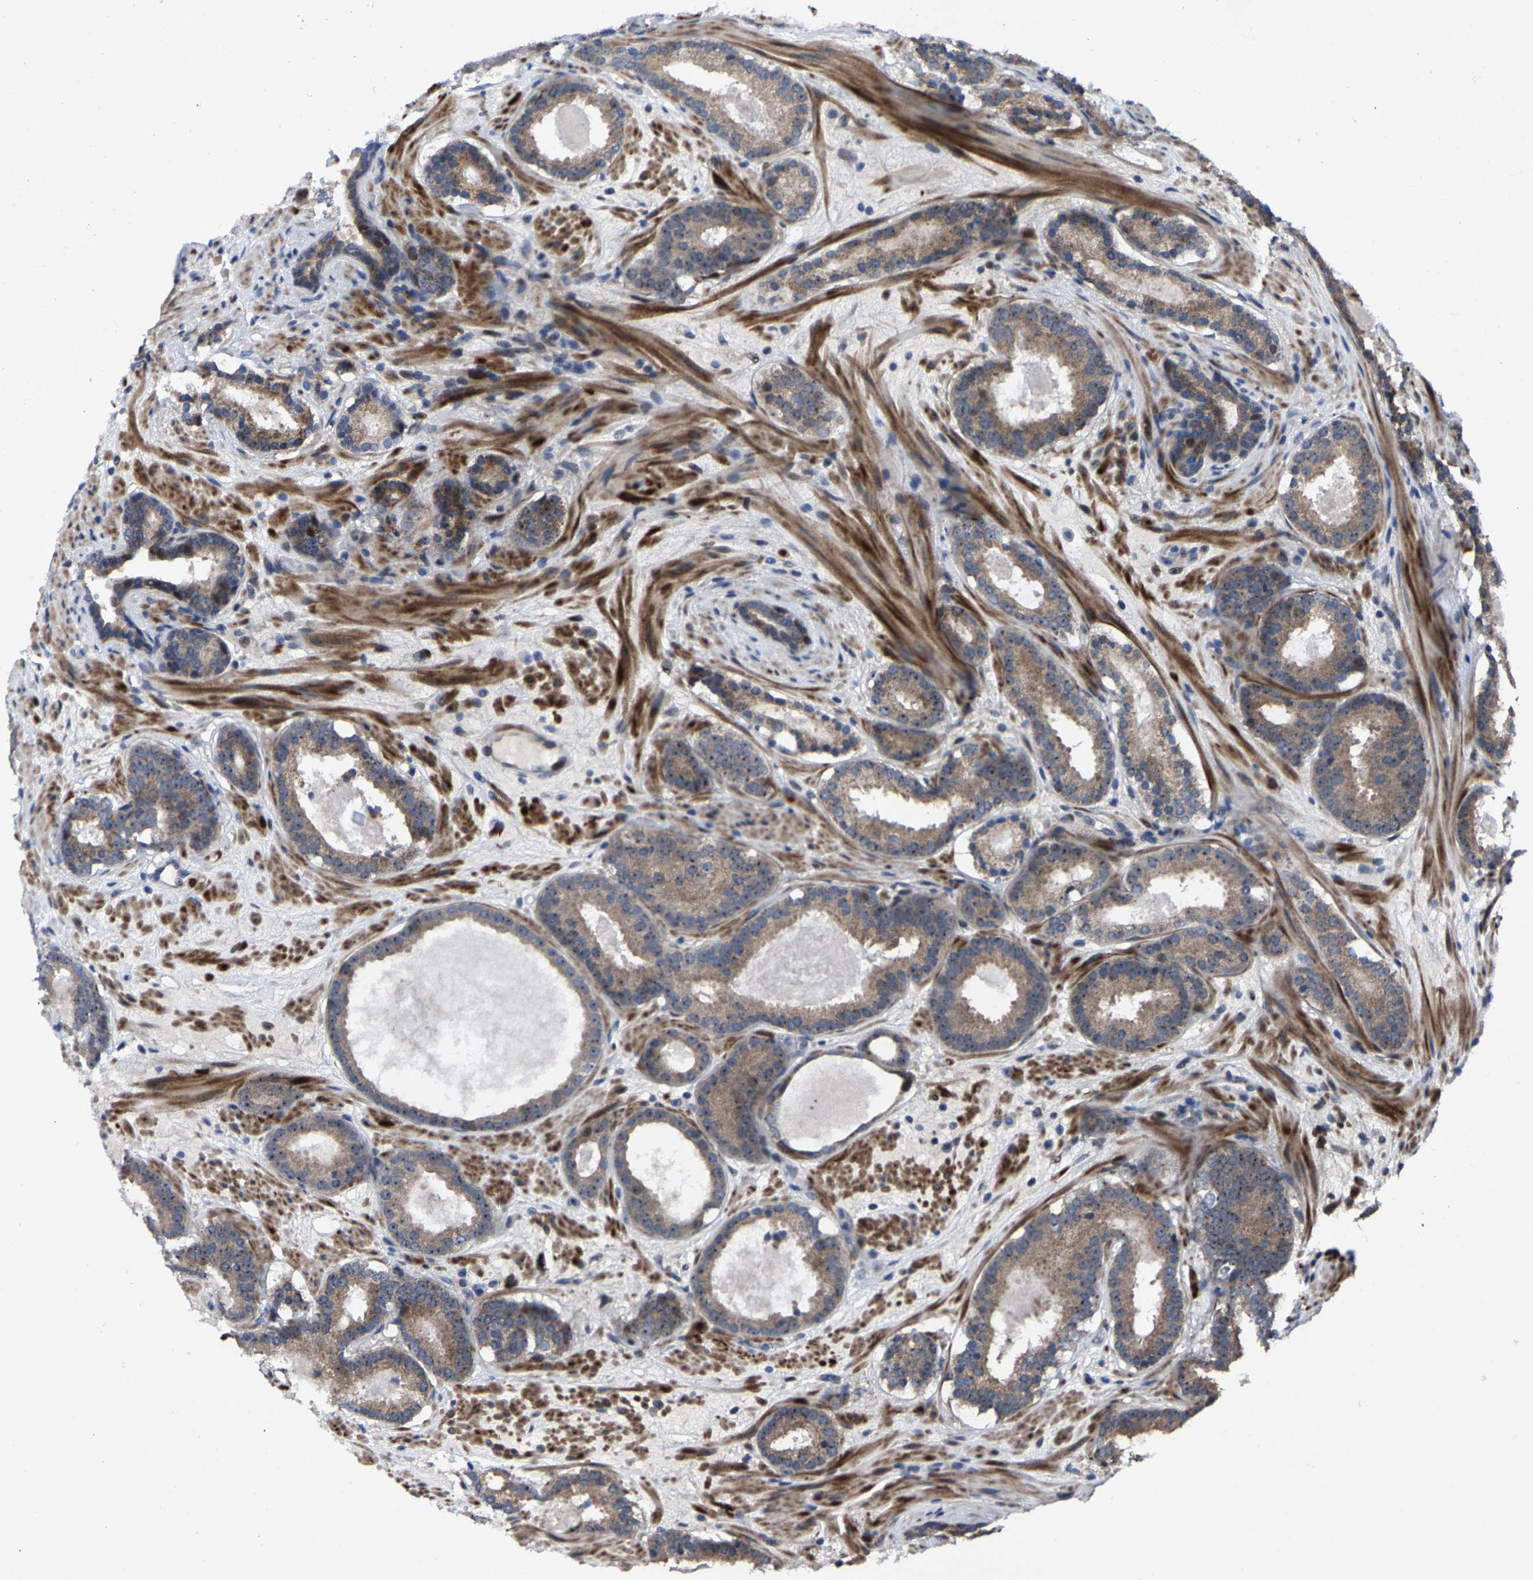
{"staining": {"intensity": "weak", "quantity": ">75%", "location": "cytoplasmic/membranous"}, "tissue": "prostate cancer", "cell_type": "Tumor cells", "image_type": "cancer", "snomed": [{"axis": "morphology", "description": "Adenocarcinoma, Low grade"}, {"axis": "topography", "description": "Prostate"}], "caption": "About >75% of tumor cells in human prostate adenocarcinoma (low-grade) show weak cytoplasmic/membranous protein positivity as visualized by brown immunohistochemical staining.", "gene": "HAUS6", "patient": {"sex": "male", "age": 69}}